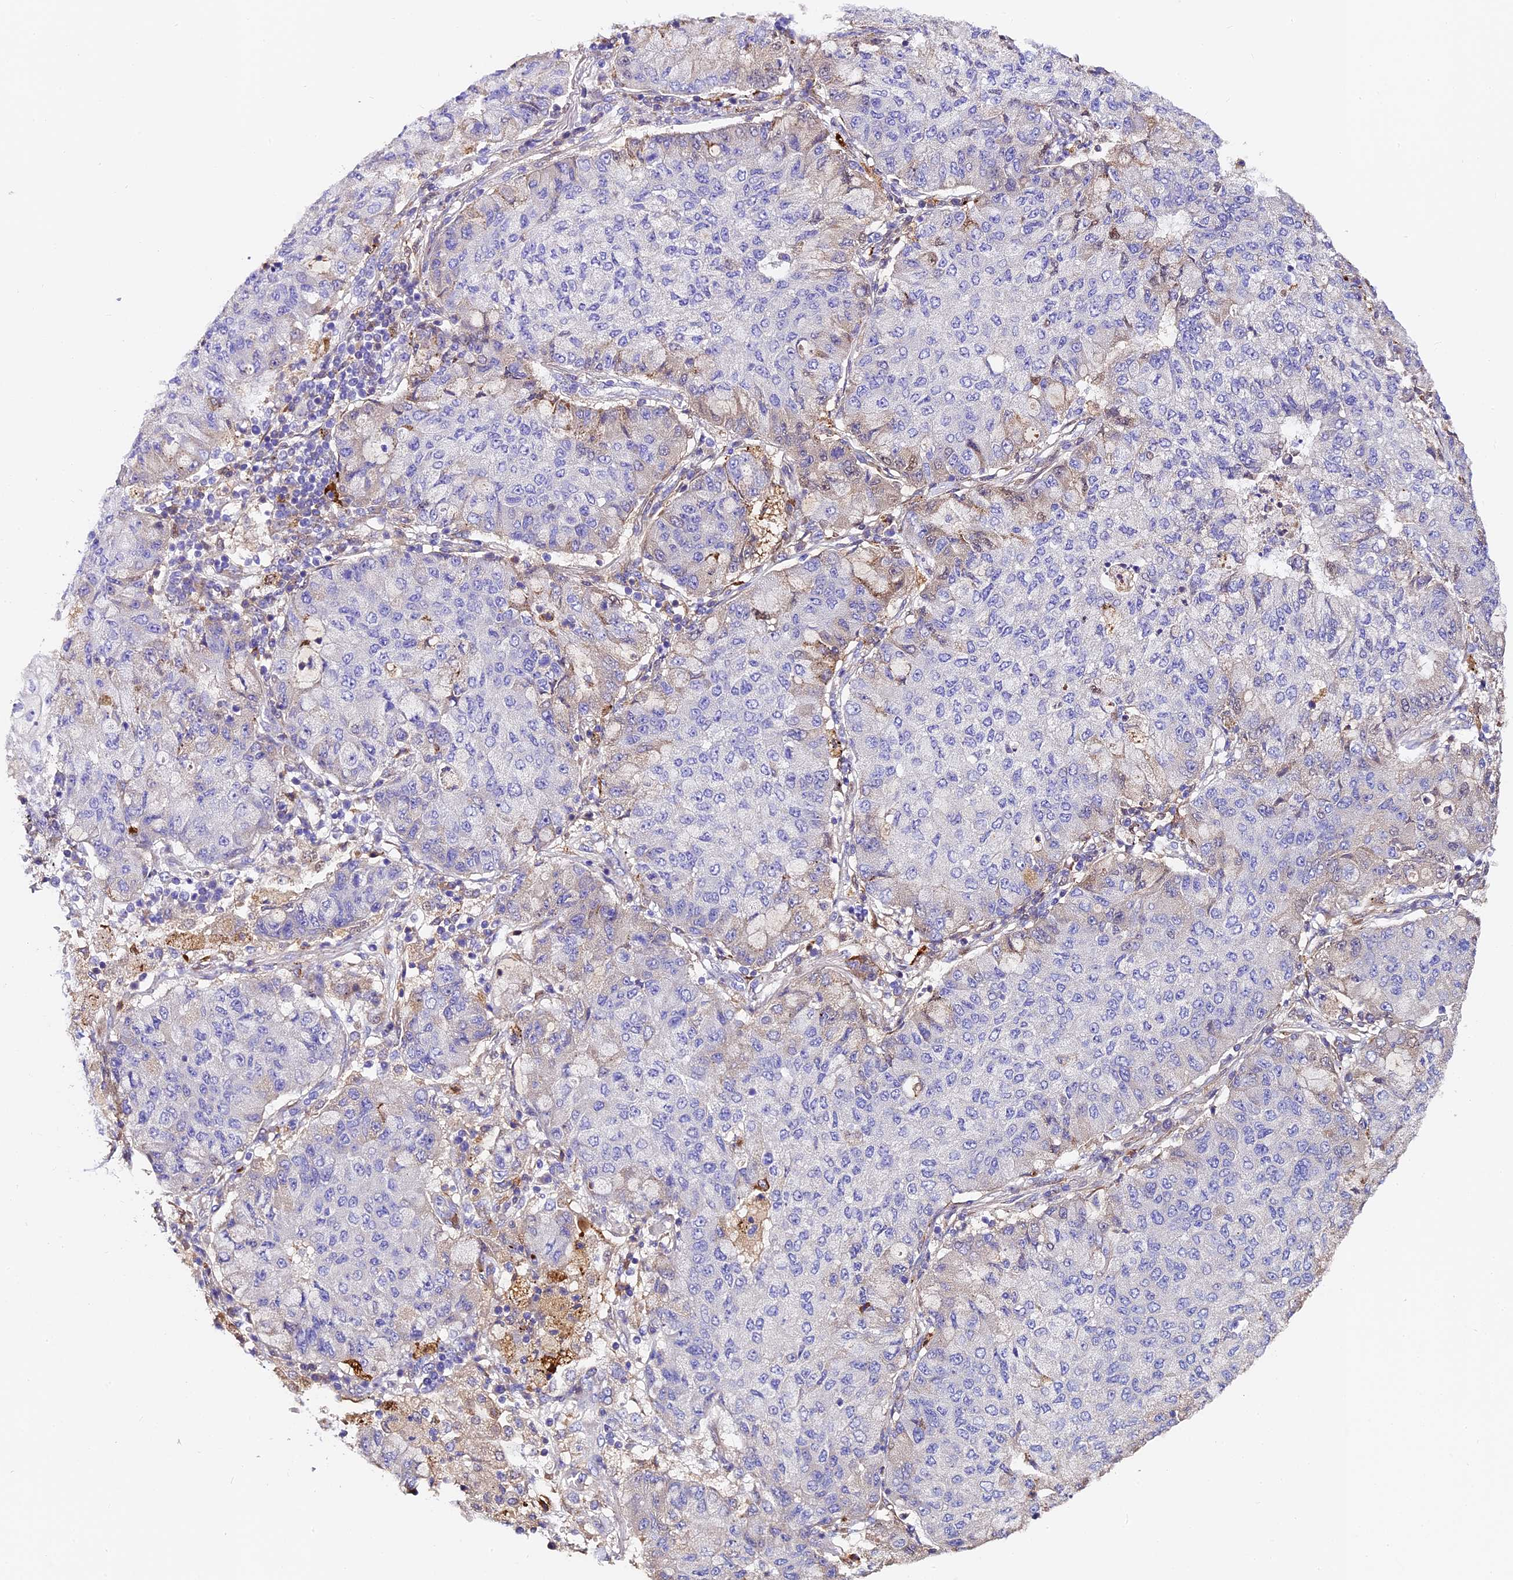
{"staining": {"intensity": "weak", "quantity": "<25%", "location": "cytoplasmic/membranous"}, "tissue": "lung cancer", "cell_type": "Tumor cells", "image_type": "cancer", "snomed": [{"axis": "morphology", "description": "Squamous cell carcinoma, NOS"}, {"axis": "topography", "description": "Lung"}], "caption": "This is a micrograph of immunohistochemistry staining of lung cancer (squamous cell carcinoma), which shows no staining in tumor cells.", "gene": "FREM3", "patient": {"sex": "male", "age": 74}}